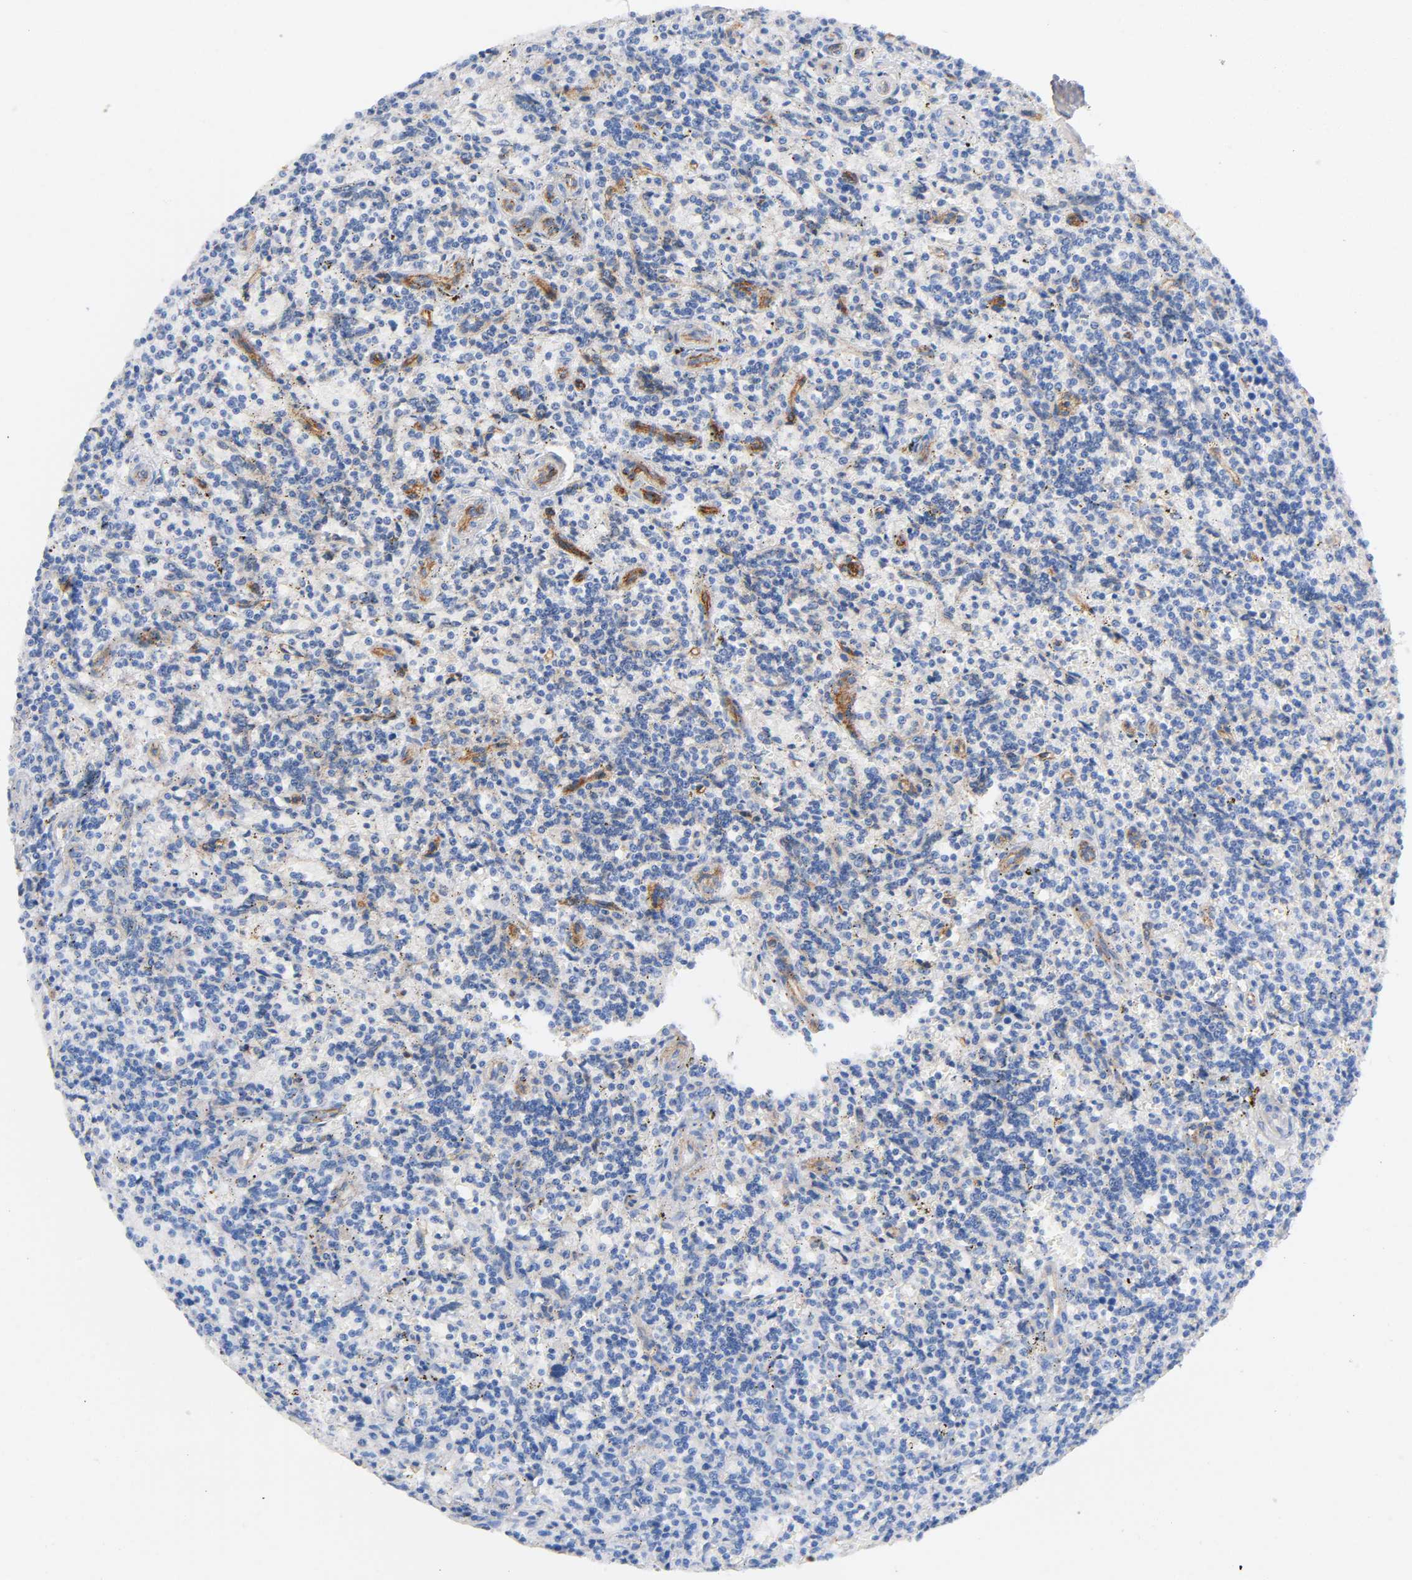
{"staining": {"intensity": "weak", "quantity": "<25%", "location": "cytoplasmic/membranous"}, "tissue": "lymphoma", "cell_type": "Tumor cells", "image_type": "cancer", "snomed": [{"axis": "morphology", "description": "Malignant lymphoma, non-Hodgkin's type, Low grade"}, {"axis": "topography", "description": "Spleen"}], "caption": "Immunohistochemistry (IHC) photomicrograph of neoplastic tissue: low-grade malignant lymphoma, non-Hodgkin's type stained with DAB displays no significant protein staining in tumor cells.", "gene": "SPTAN1", "patient": {"sex": "male", "age": 73}}